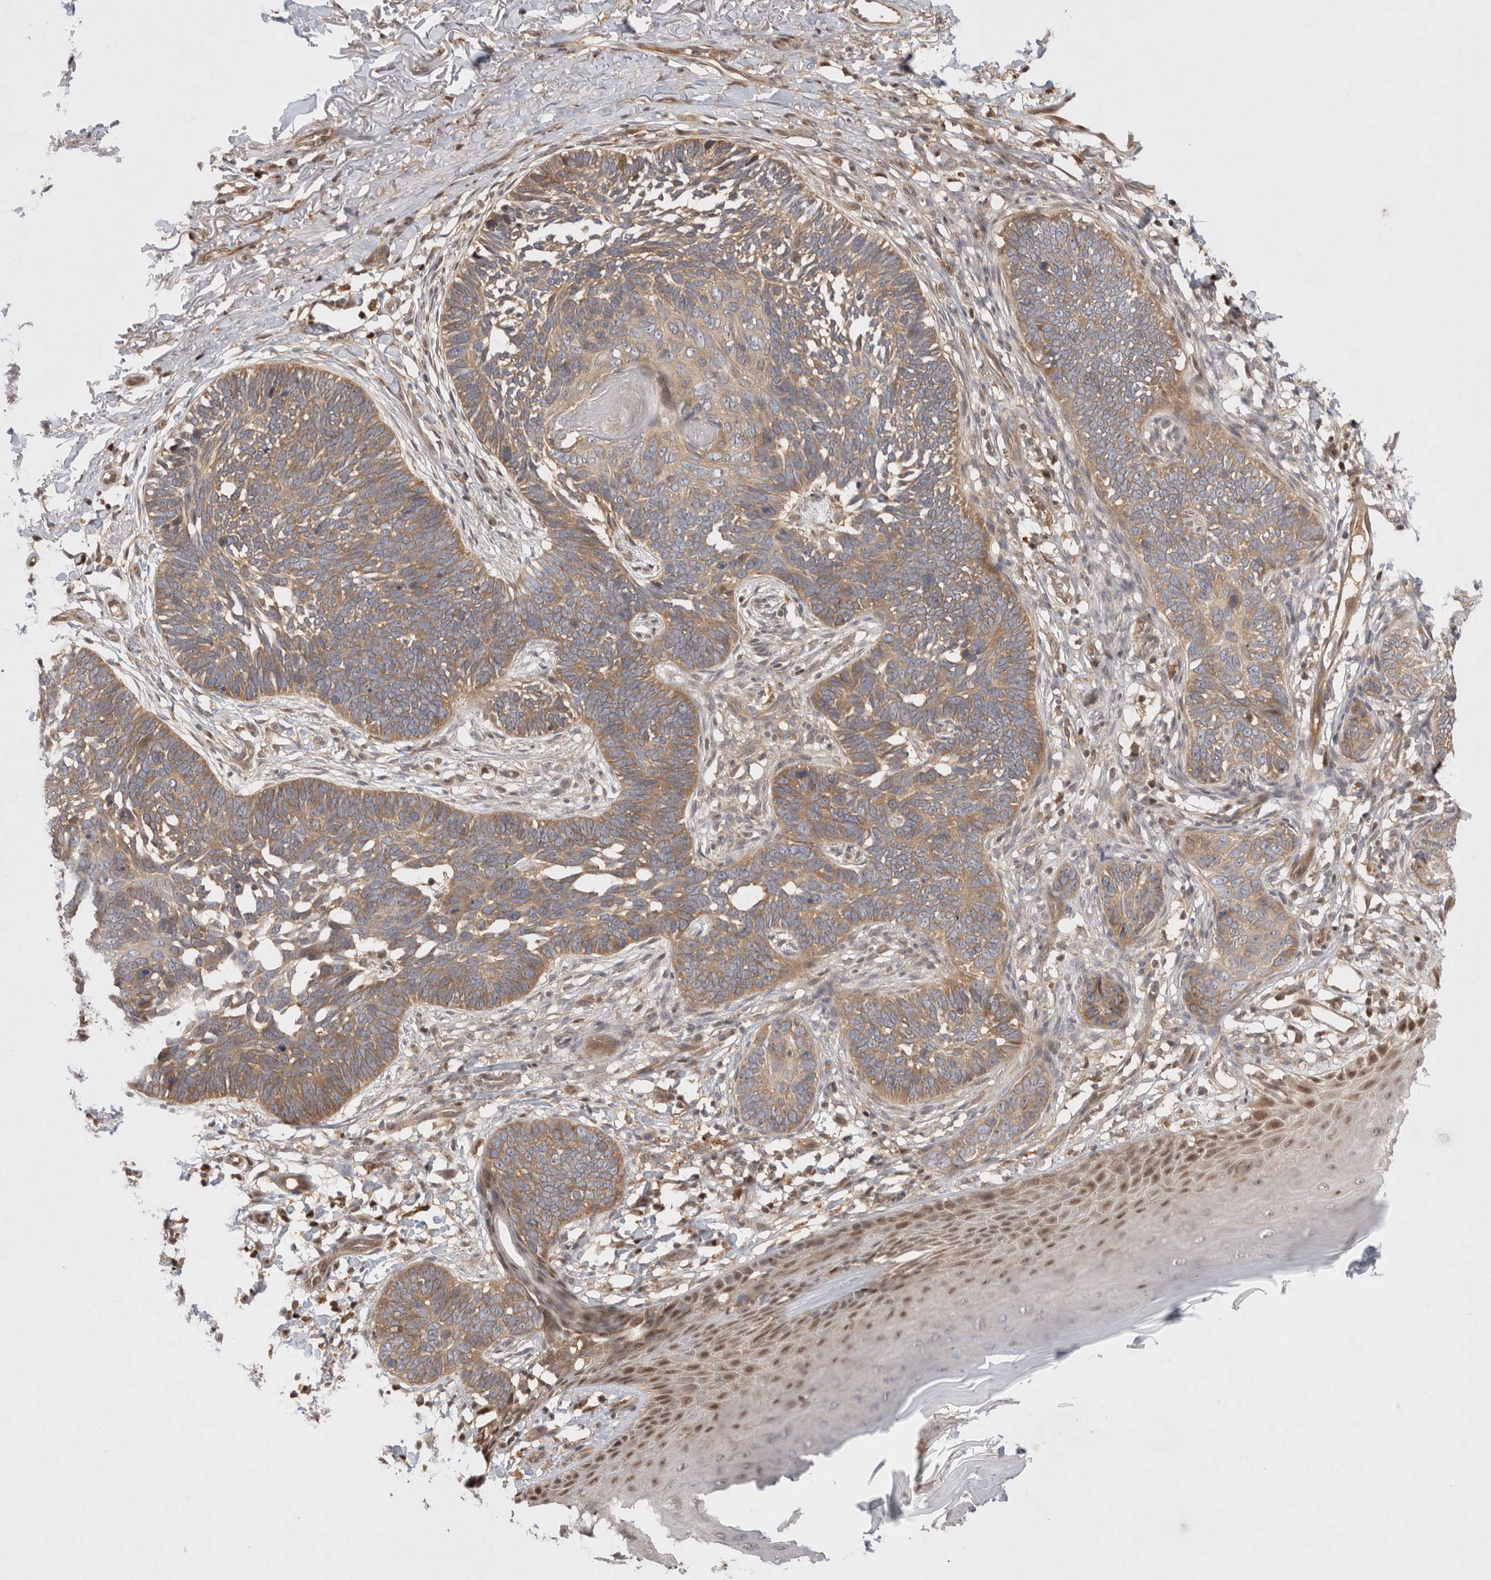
{"staining": {"intensity": "weak", "quantity": ">75%", "location": "cytoplasmic/membranous"}, "tissue": "skin cancer", "cell_type": "Tumor cells", "image_type": "cancer", "snomed": [{"axis": "morphology", "description": "Normal tissue, NOS"}, {"axis": "morphology", "description": "Basal cell carcinoma"}, {"axis": "topography", "description": "Skin"}], "caption": "Brown immunohistochemical staining in human skin basal cell carcinoma demonstrates weak cytoplasmic/membranous positivity in approximately >75% of tumor cells.", "gene": "HTT", "patient": {"sex": "male", "age": 77}}